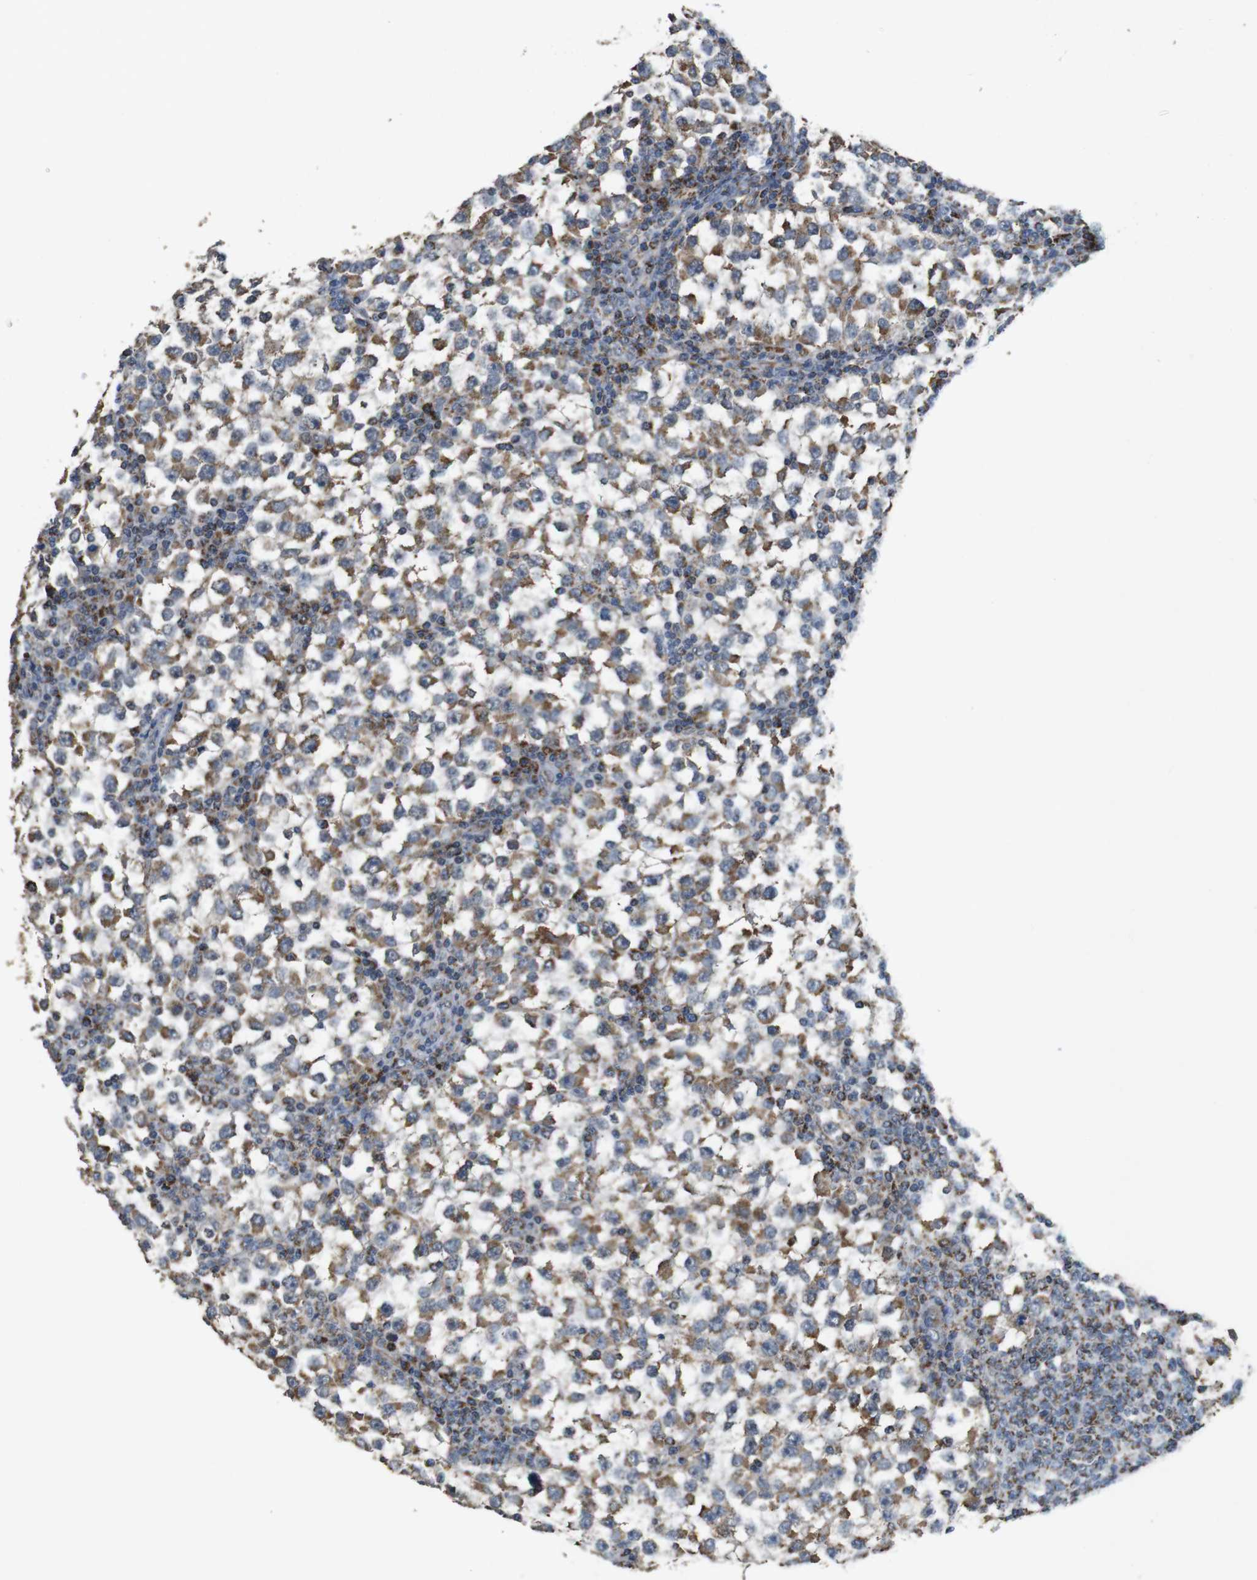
{"staining": {"intensity": "weak", "quantity": "25%-75%", "location": "cytoplasmic/membranous"}, "tissue": "testis cancer", "cell_type": "Tumor cells", "image_type": "cancer", "snomed": [{"axis": "morphology", "description": "Seminoma, NOS"}, {"axis": "topography", "description": "Testis"}], "caption": "Protein staining by immunohistochemistry displays weak cytoplasmic/membranous staining in approximately 25%-75% of tumor cells in testis cancer (seminoma).", "gene": "CALHM2", "patient": {"sex": "male", "age": 65}}